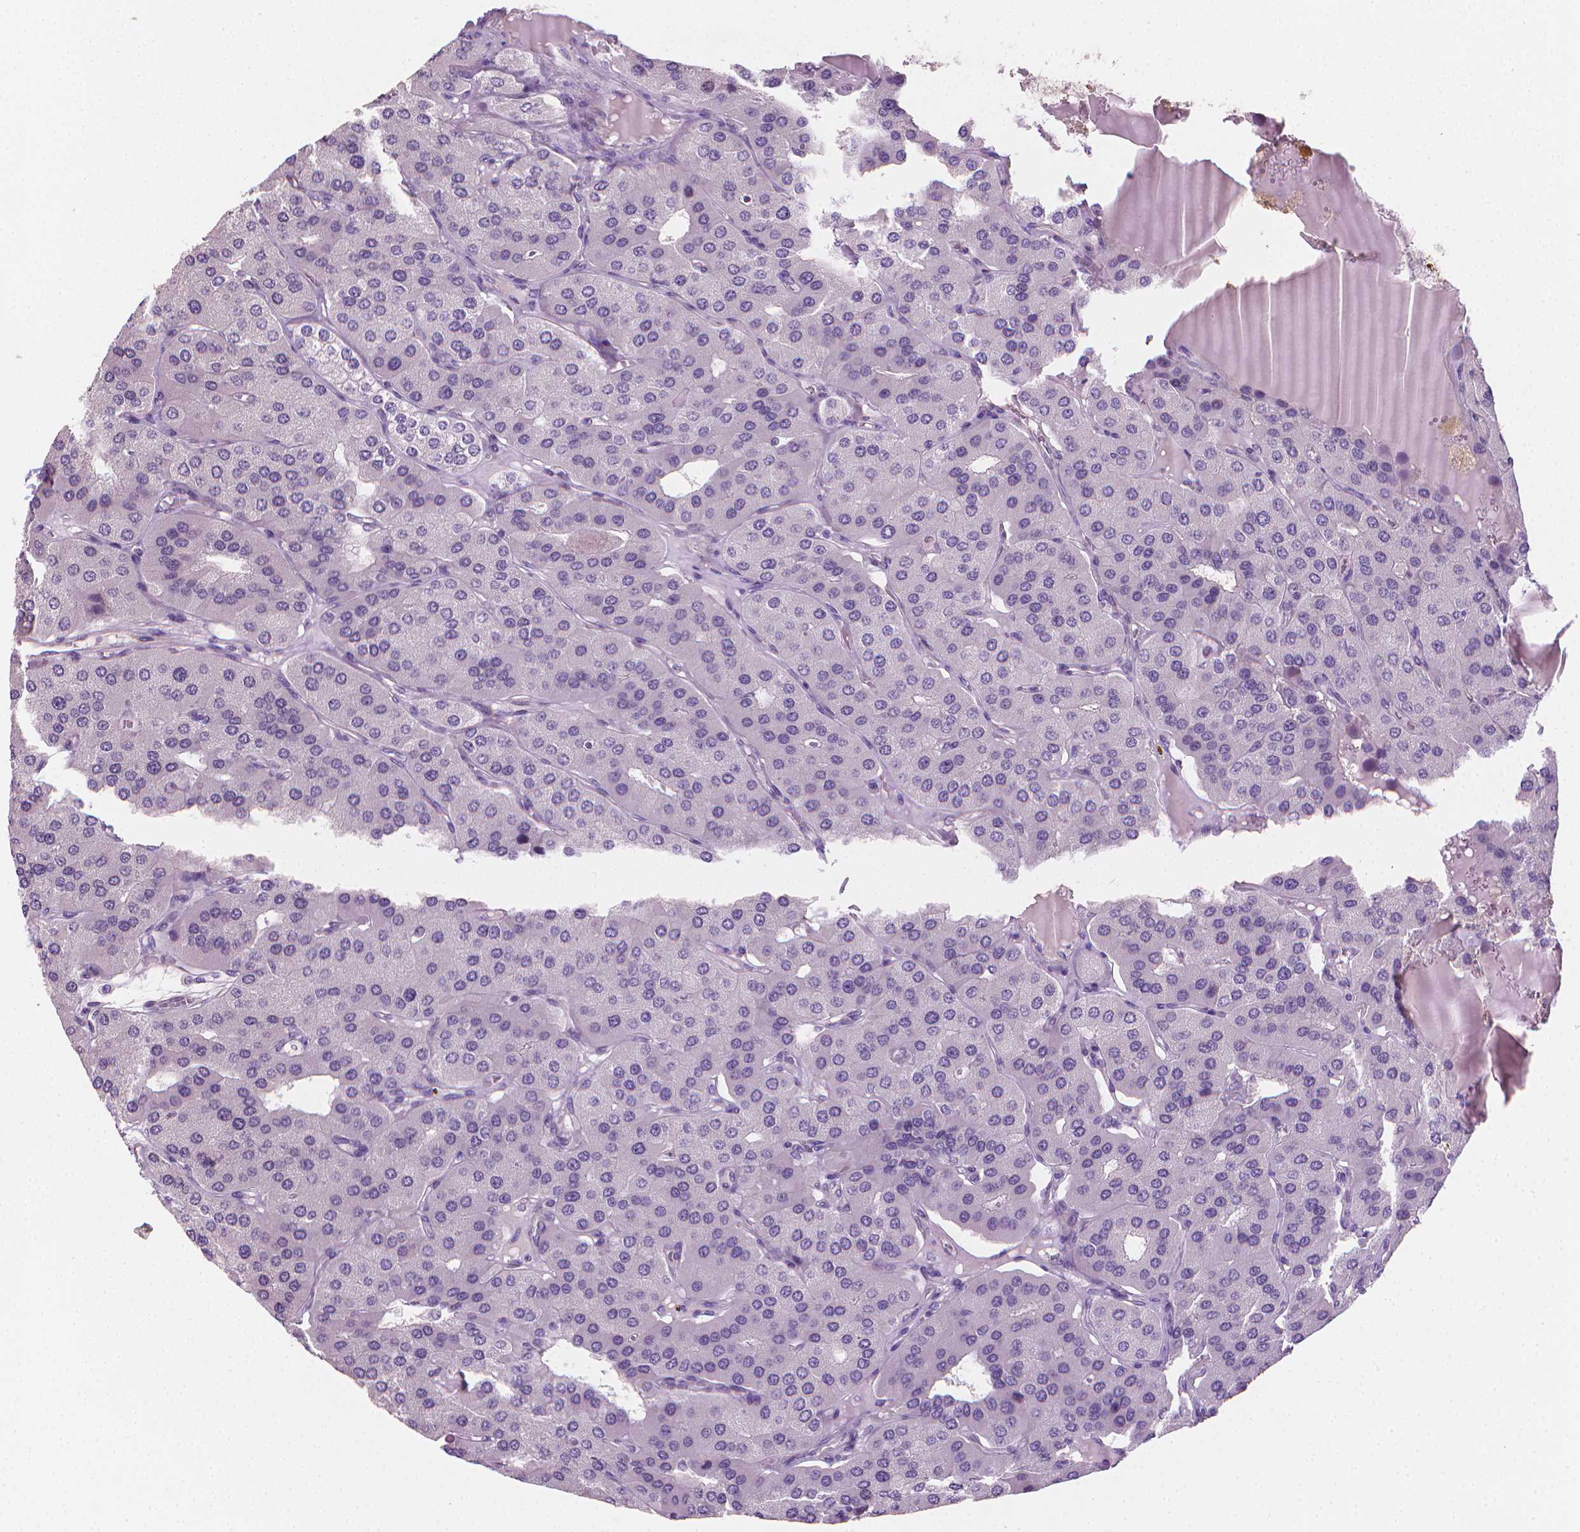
{"staining": {"intensity": "negative", "quantity": "none", "location": "none"}, "tissue": "parathyroid gland", "cell_type": "Glandular cells", "image_type": "normal", "snomed": [{"axis": "morphology", "description": "Normal tissue, NOS"}, {"axis": "morphology", "description": "Adenoma, NOS"}, {"axis": "topography", "description": "Parathyroid gland"}], "caption": "DAB (3,3'-diaminobenzidine) immunohistochemical staining of unremarkable human parathyroid gland exhibits no significant expression in glandular cells. (IHC, brightfield microscopy, high magnification).", "gene": "CLXN", "patient": {"sex": "female", "age": 86}}